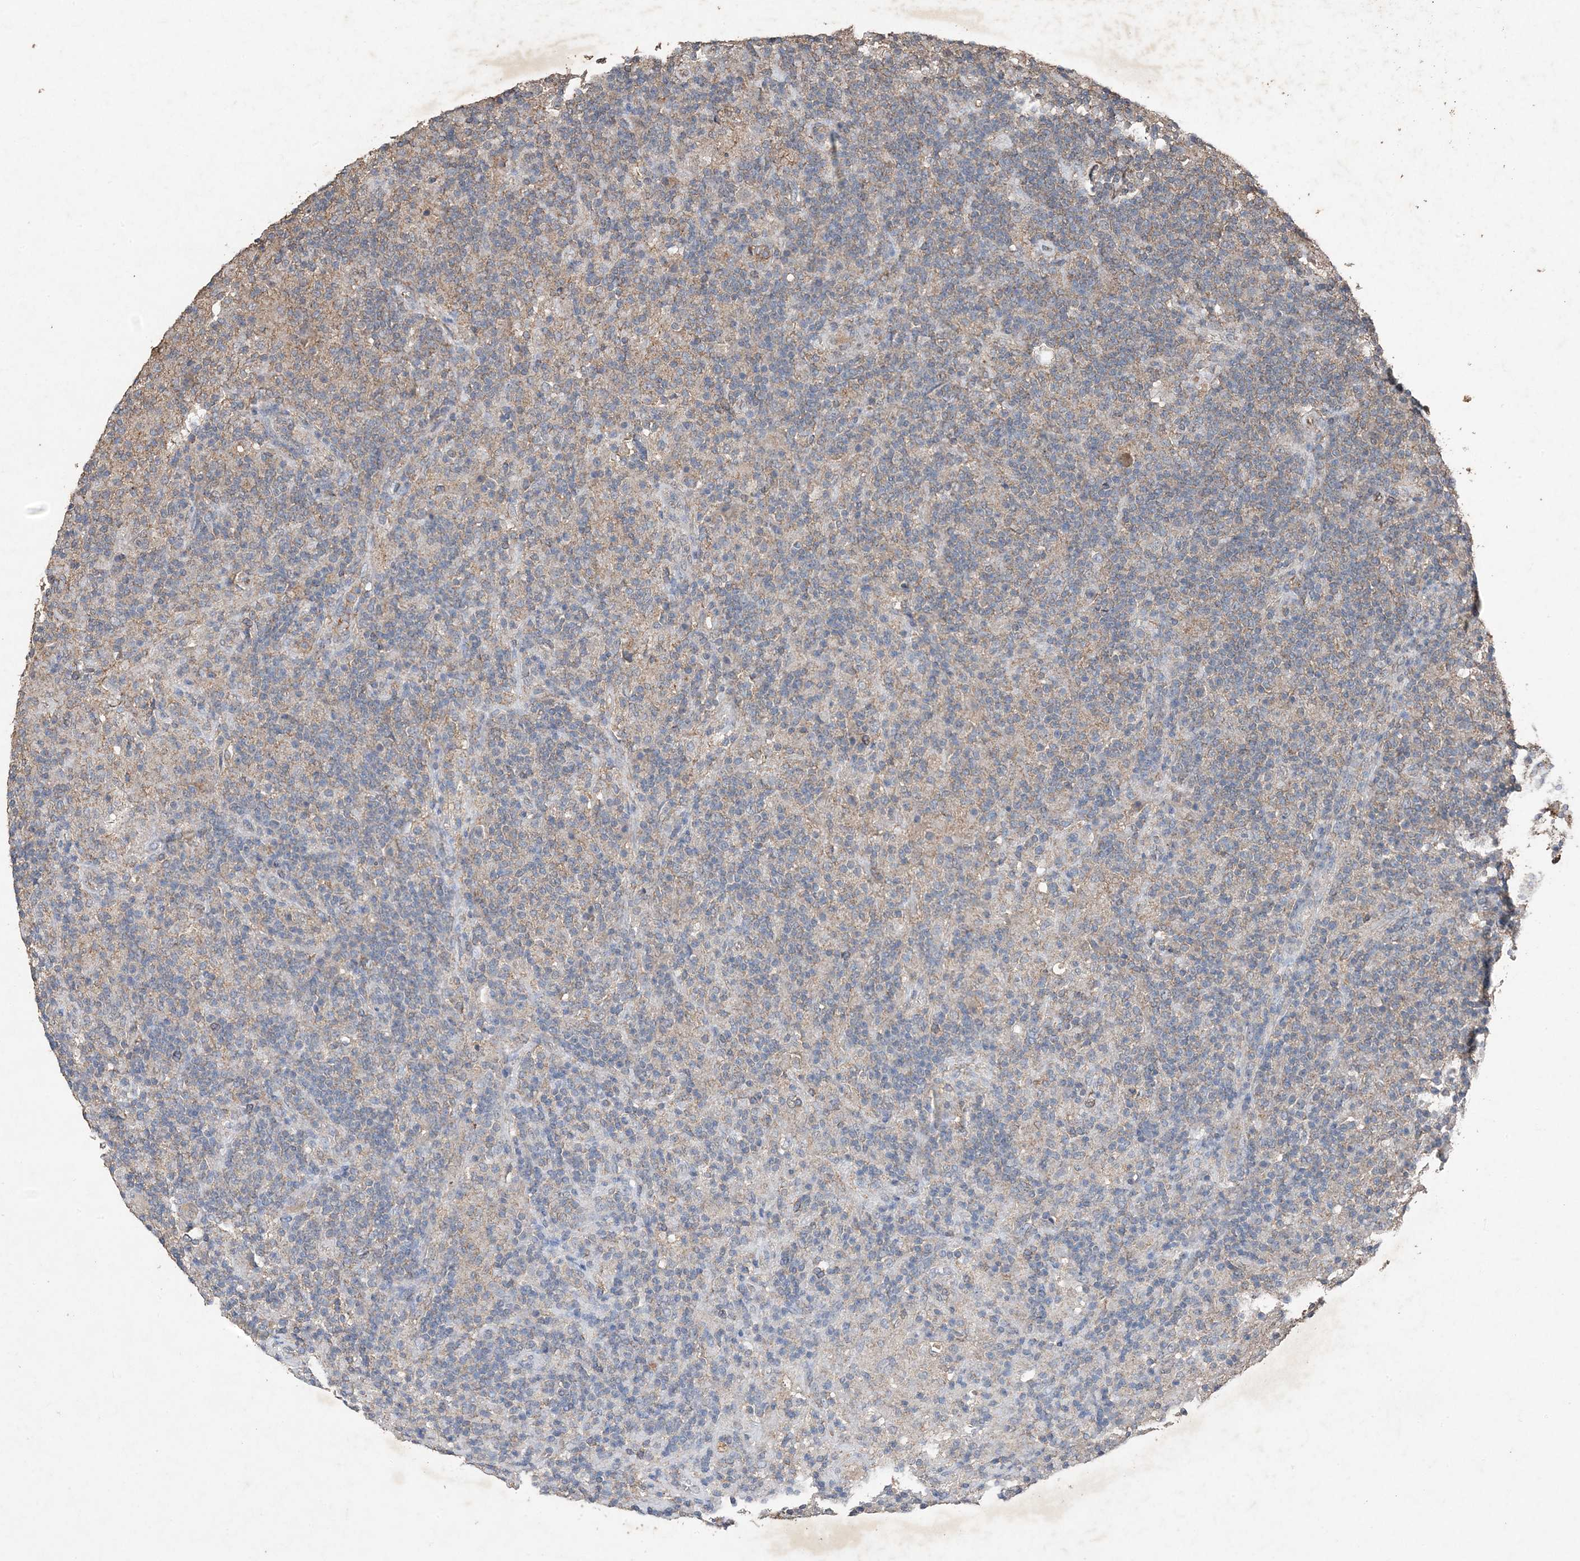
{"staining": {"intensity": "negative", "quantity": "none", "location": "none"}, "tissue": "lymphoma", "cell_type": "Tumor cells", "image_type": "cancer", "snomed": [{"axis": "morphology", "description": "Hodgkin's disease, NOS"}, {"axis": "topography", "description": "Lymph node"}], "caption": "Photomicrograph shows no protein positivity in tumor cells of Hodgkin's disease tissue.", "gene": "FCN3", "patient": {"sex": "male", "age": 70}}